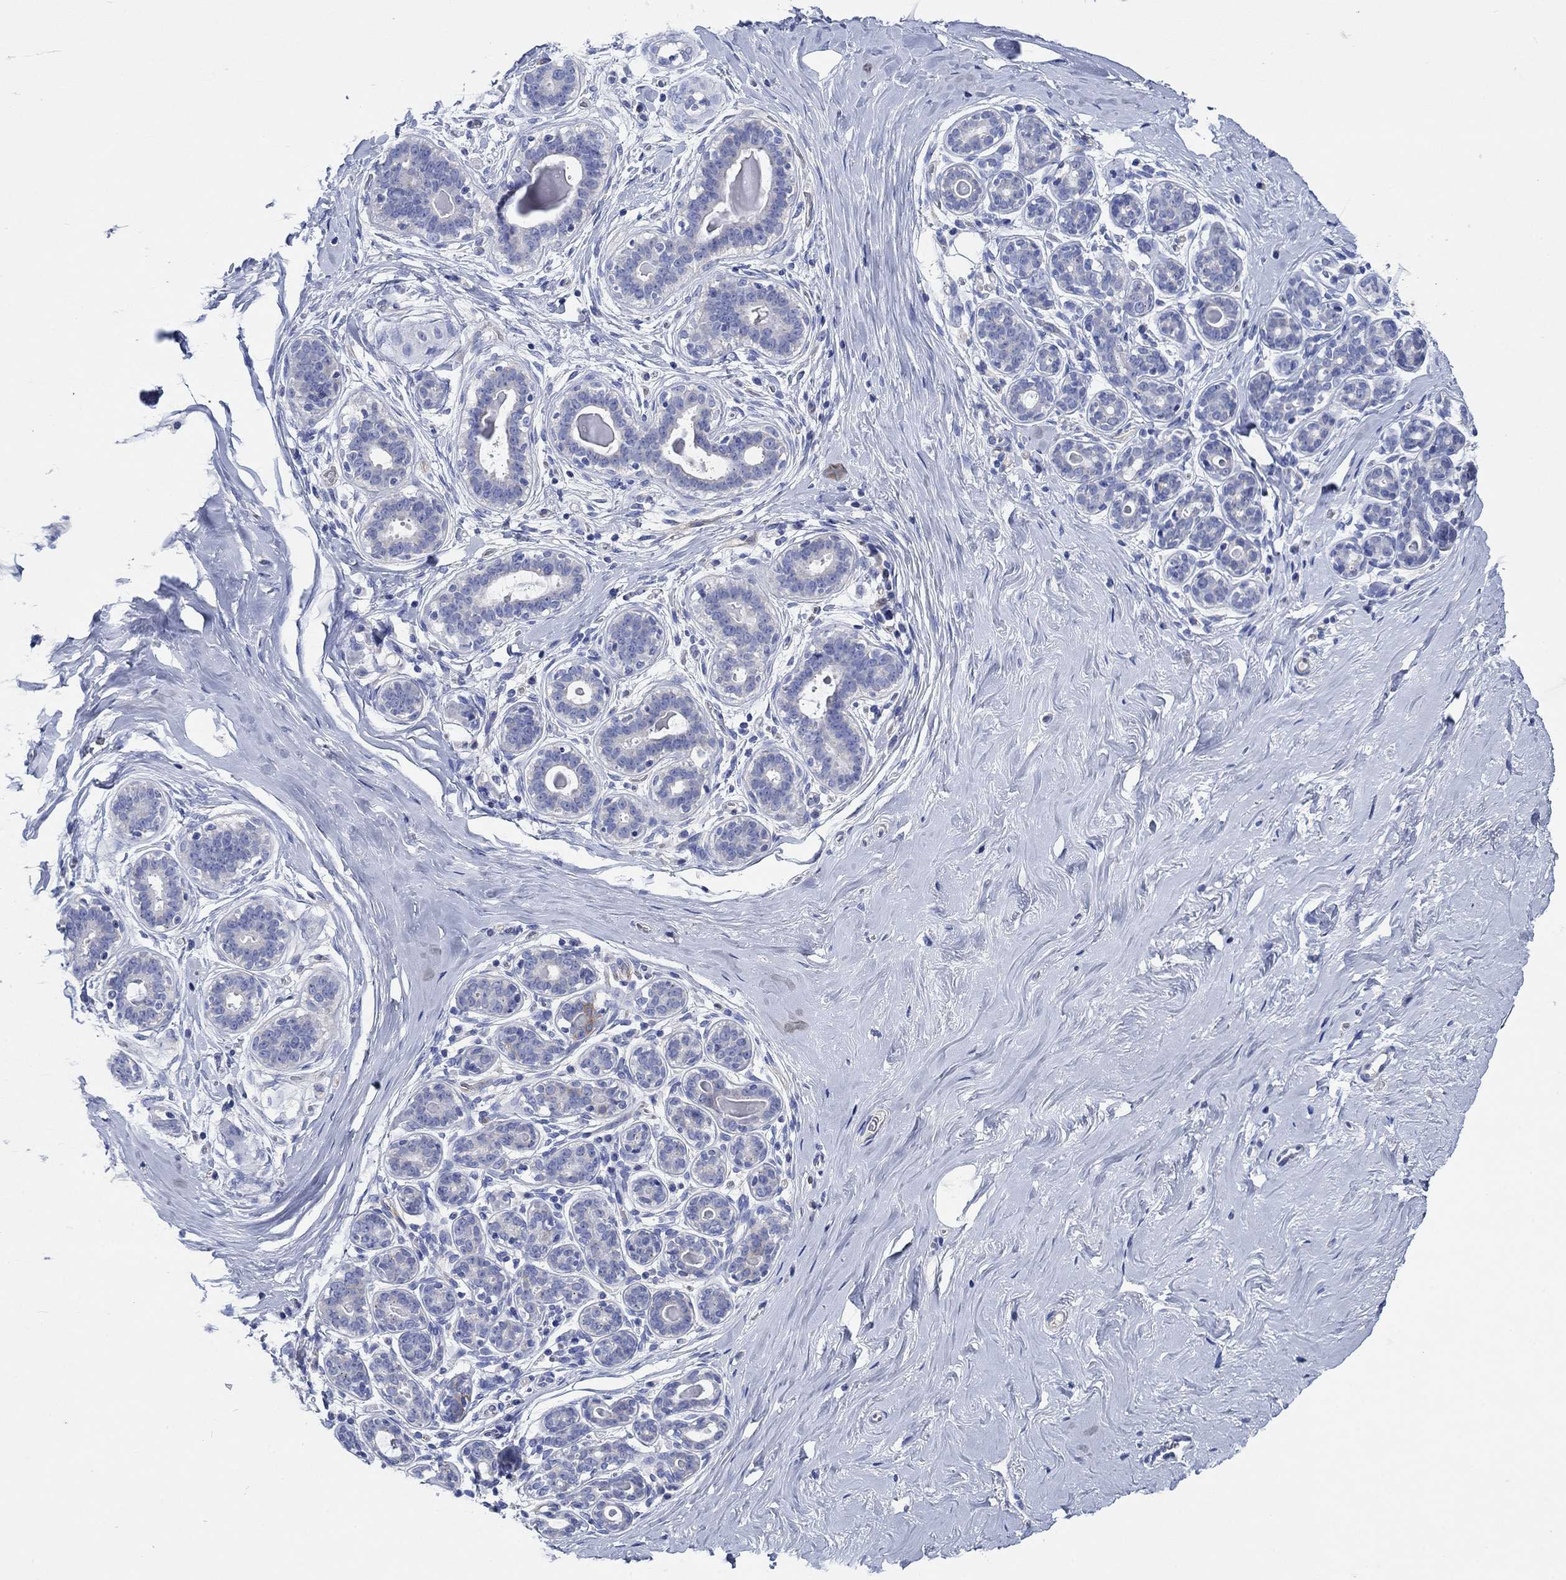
{"staining": {"intensity": "negative", "quantity": "none", "location": "none"}, "tissue": "breast", "cell_type": "Adipocytes", "image_type": "normal", "snomed": [{"axis": "morphology", "description": "Normal tissue, NOS"}, {"axis": "topography", "description": "Skin"}, {"axis": "topography", "description": "Breast"}], "caption": "Immunohistochemistry of normal breast exhibits no staining in adipocytes.", "gene": "ENSG00000251537", "patient": {"sex": "female", "age": 43}}